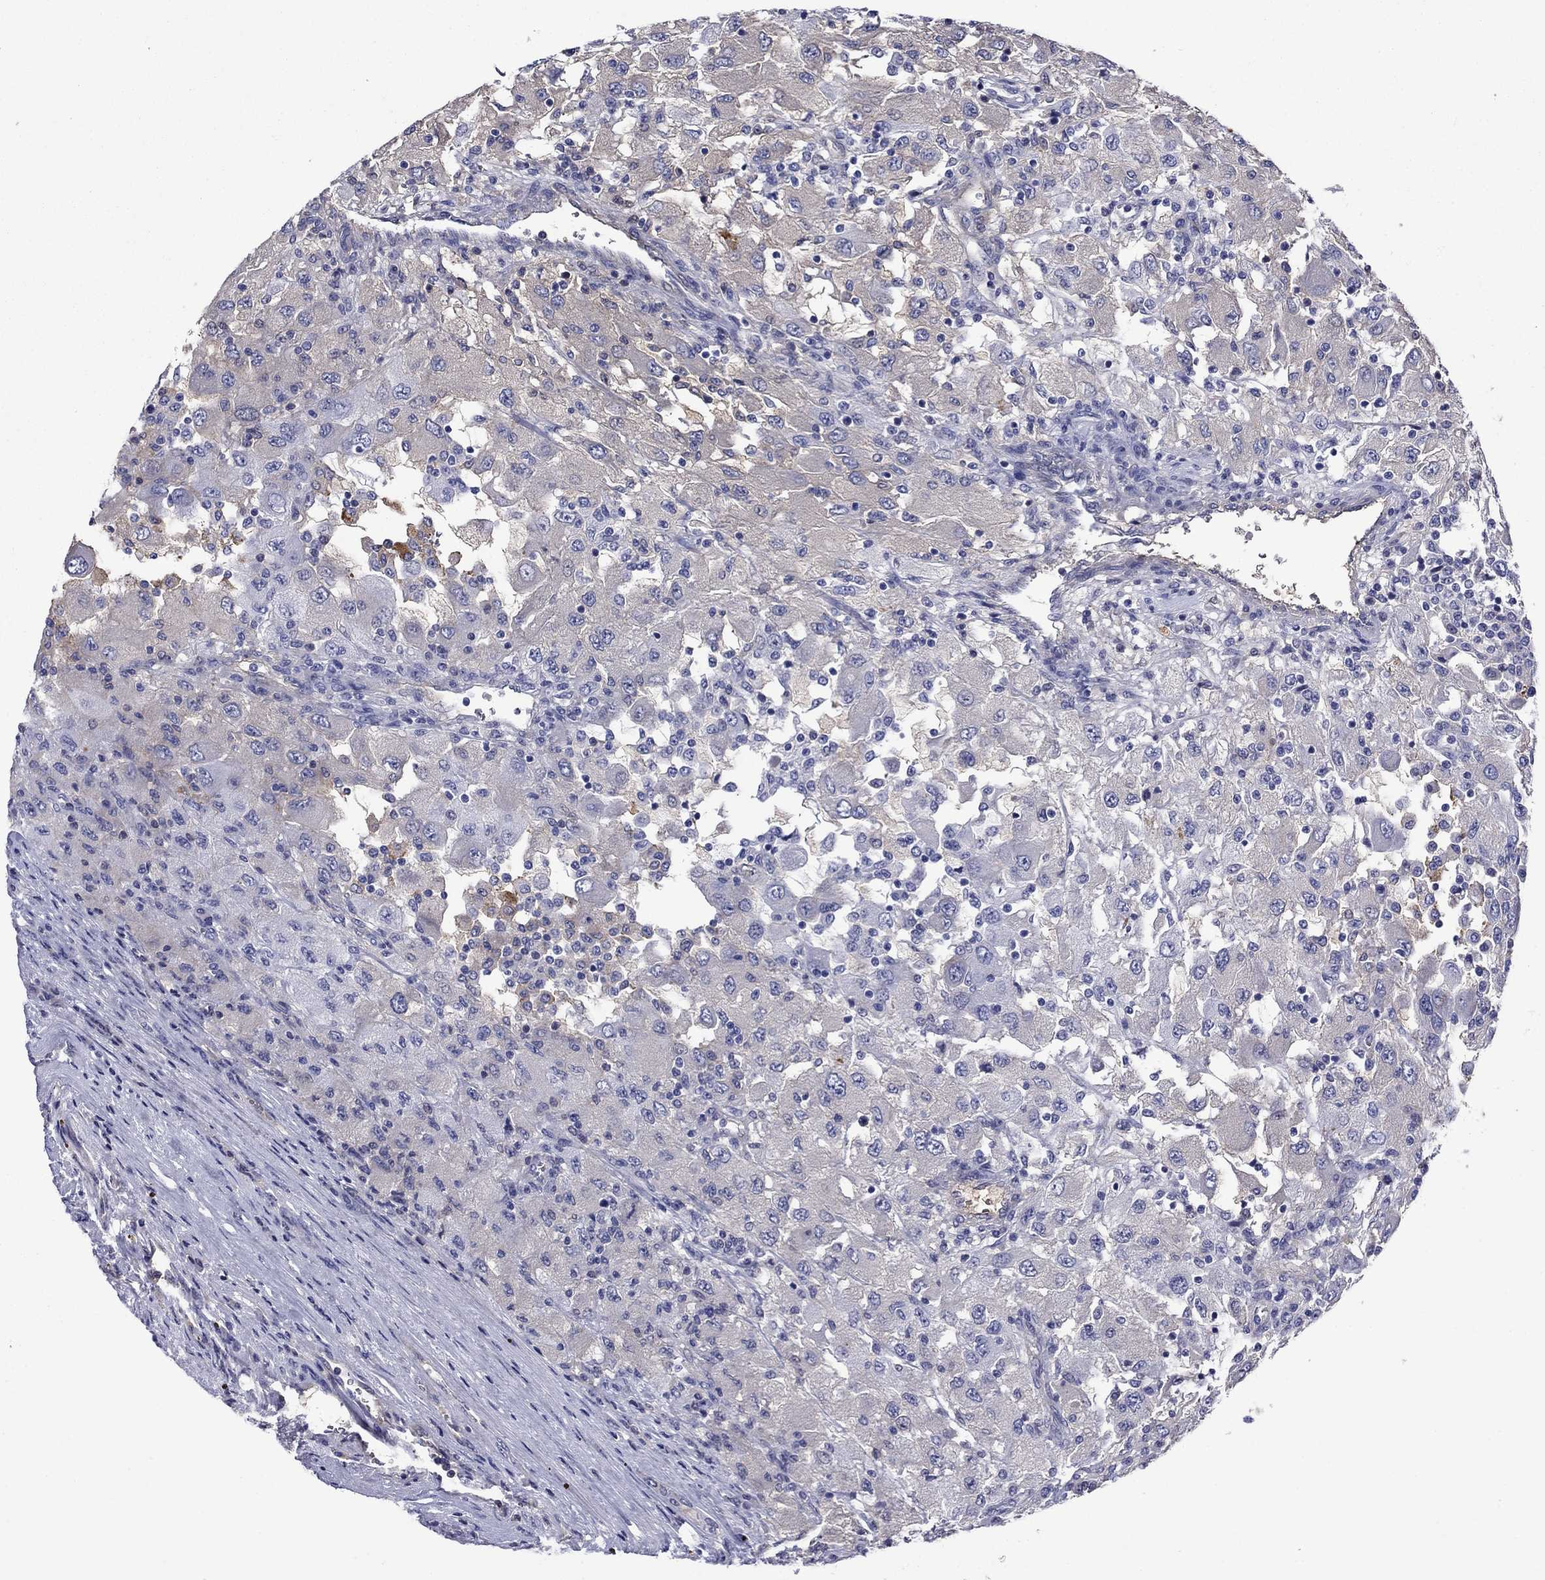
{"staining": {"intensity": "negative", "quantity": "none", "location": "none"}, "tissue": "renal cancer", "cell_type": "Tumor cells", "image_type": "cancer", "snomed": [{"axis": "morphology", "description": "Adenocarcinoma, NOS"}, {"axis": "topography", "description": "Kidney"}], "caption": "Adenocarcinoma (renal) was stained to show a protein in brown. There is no significant expression in tumor cells. The staining was performed using DAB to visualize the protein expression in brown, while the nuclei were stained in blue with hematoxylin (Magnification: 20x).", "gene": "APOA2", "patient": {"sex": "female", "age": 67}}